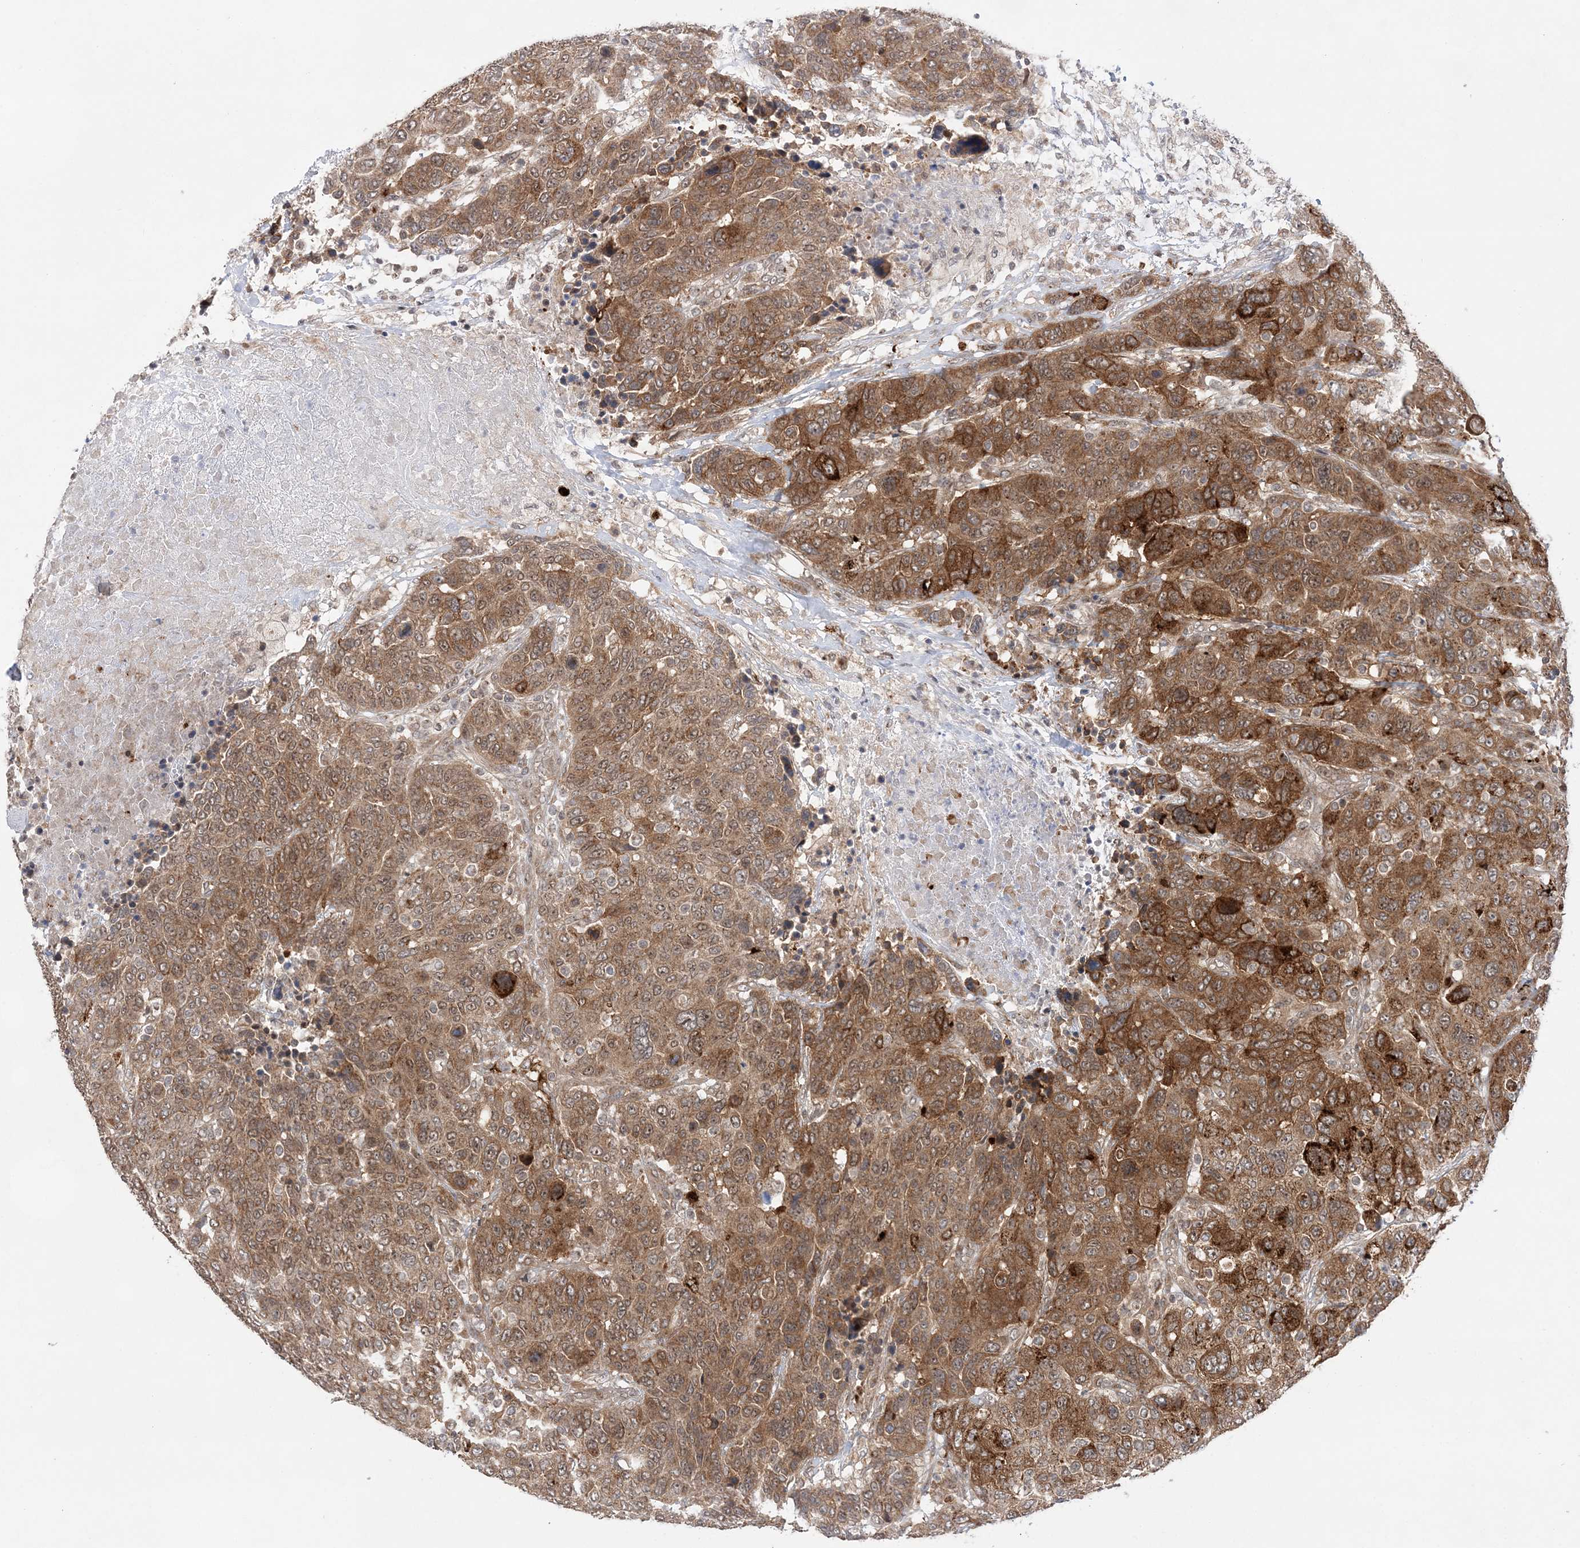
{"staining": {"intensity": "moderate", "quantity": ">75%", "location": "cytoplasmic/membranous"}, "tissue": "breast cancer", "cell_type": "Tumor cells", "image_type": "cancer", "snomed": [{"axis": "morphology", "description": "Duct carcinoma"}, {"axis": "topography", "description": "Breast"}], "caption": "Immunohistochemical staining of human invasive ductal carcinoma (breast) exhibits medium levels of moderate cytoplasmic/membranous protein staining in approximately >75% of tumor cells. (DAB (3,3'-diaminobenzidine) IHC with brightfield microscopy, high magnification).", "gene": "ANAPC15", "patient": {"sex": "female", "age": 37}}